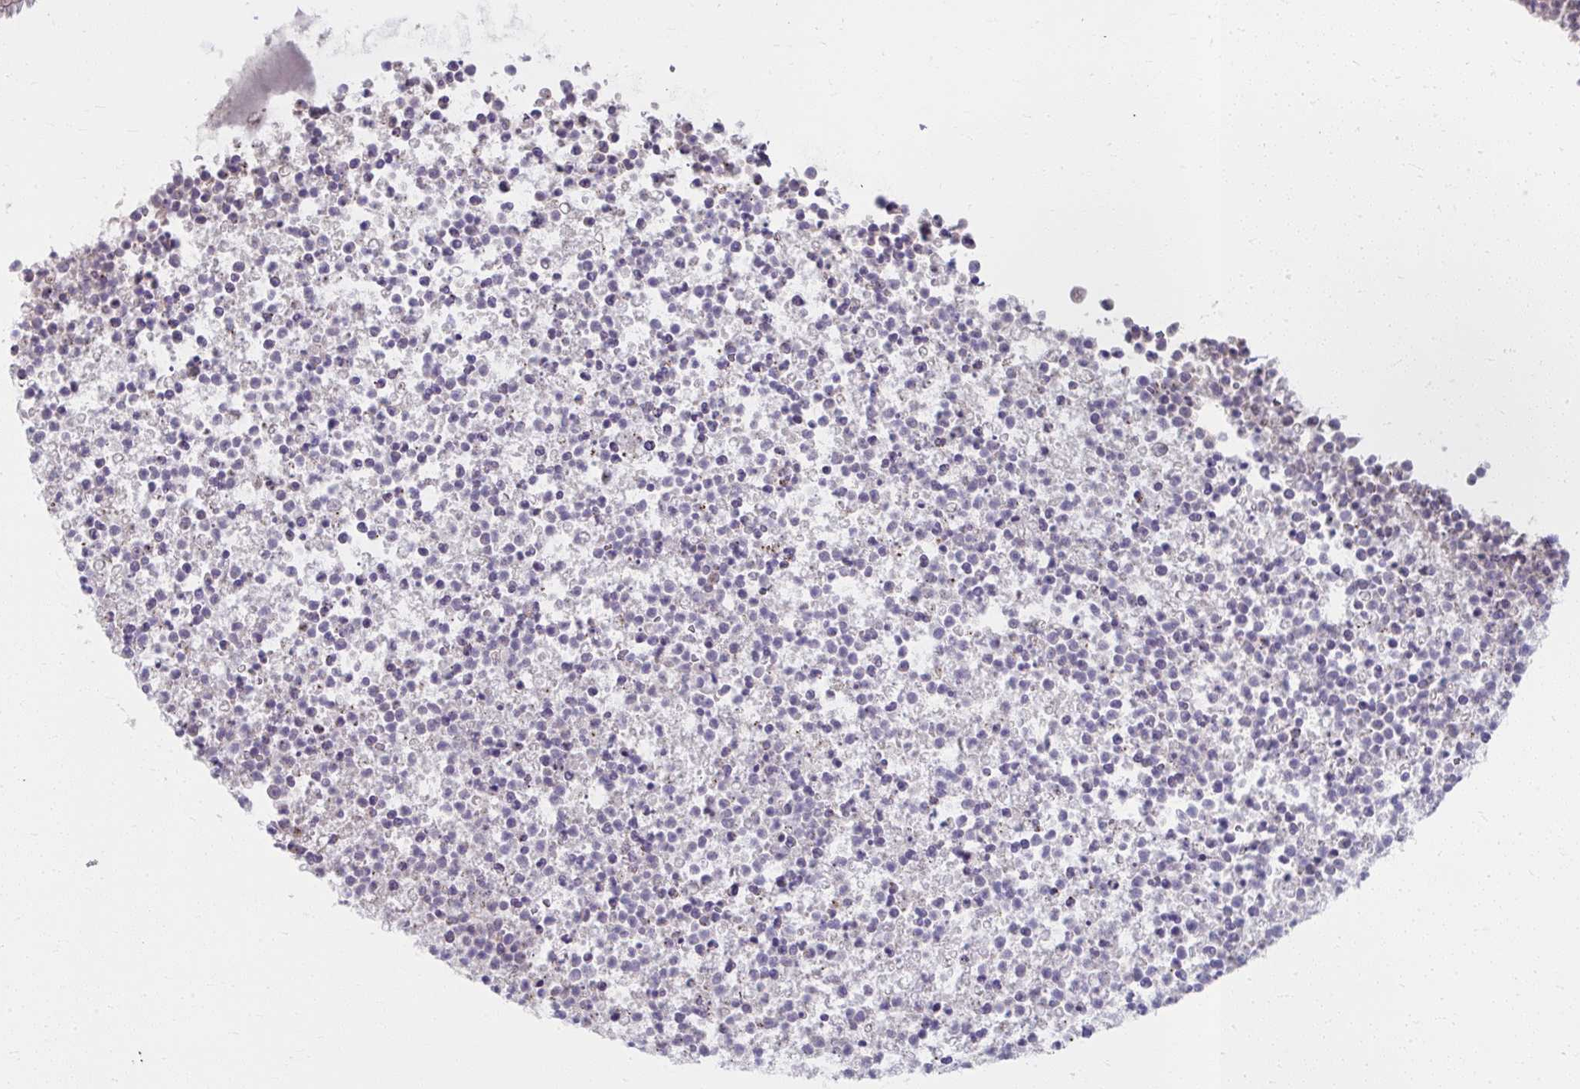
{"staining": {"intensity": "moderate", "quantity": ">75%", "location": "nuclear"}, "tissue": "bronchus", "cell_type": "Respiratory epithelial cells", "image_type": "normal", "snomed": [{"axis": "morphology", "description": "Normal tissue, NOS"}, {"axis": "topography", "description": "Cartilage tissue"}, {"axis": "topography", "description": "Bronchus"}], "caption": "Respiratory epithelial cells exhibit medium levels of moderate nuclear positivity in approximately >75% of cells in benign bronchus.", "gene": "MUS81", "patient": {"sex": "male", "age": 56}}